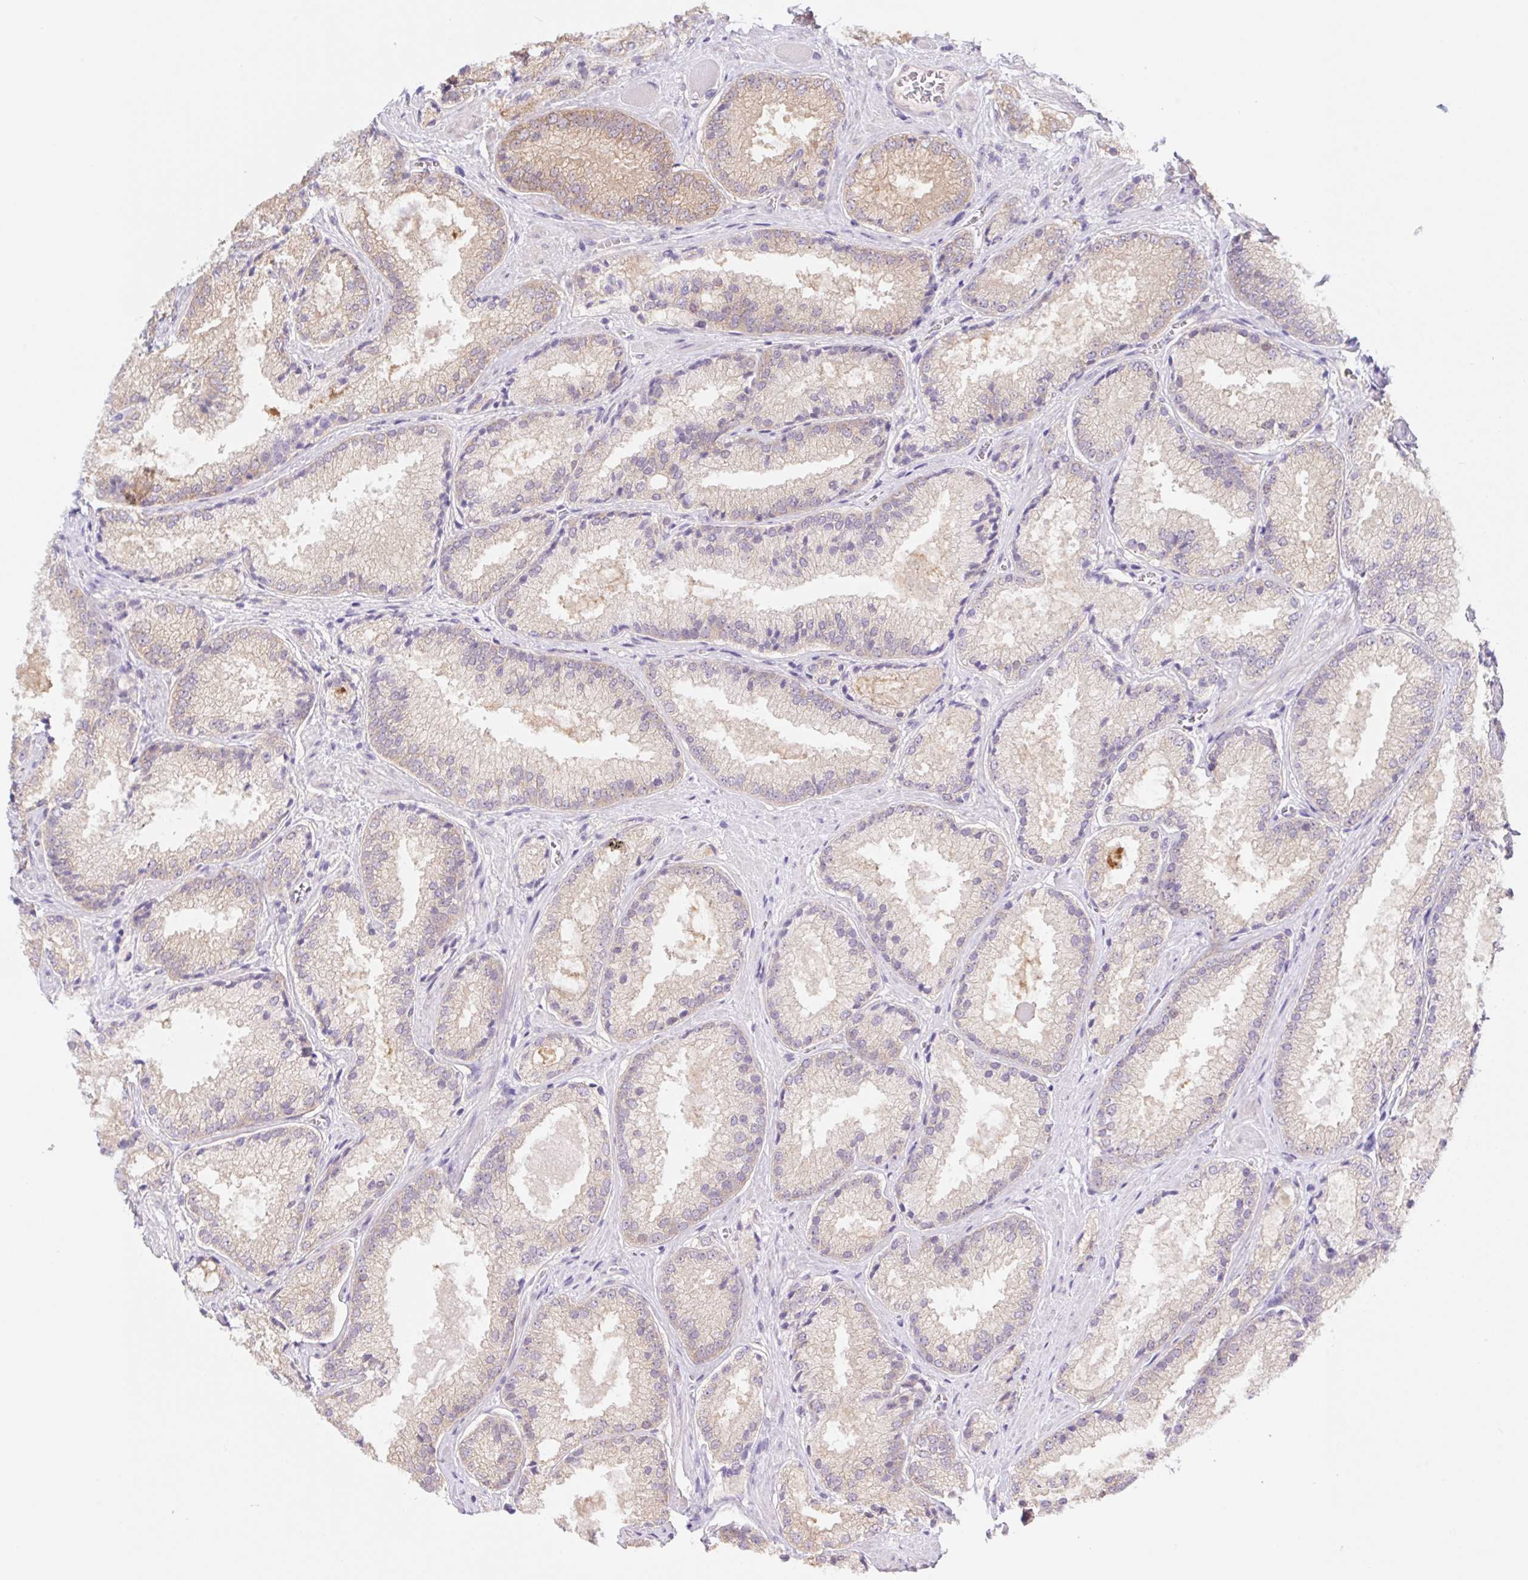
{"staining": {"intensity": "weak", "quantity": "25%-75%", "location": "cytoplasmic/membranous"}, "tissue": "prostate cancer", "cell_type": "Tumor cells", "image_type": "cancer", "snomed": [{"axis": "morphology", "description": "Adenocarcinoma, High grade"}, {"axis": "topography", "description": "Prostate"}], "caption": "Immunohistochemistry of human prostate cancer demonstrates low levels of weak cytoplasmic/membranous staining in about 25%-75% of tumor cells. (DAB (3,3'-diaminobenzidine) = brown stain, brightfield microscopy at high magnification).", "gene": "TBPL2", "patient": {"sex": "male", "age": 68}}